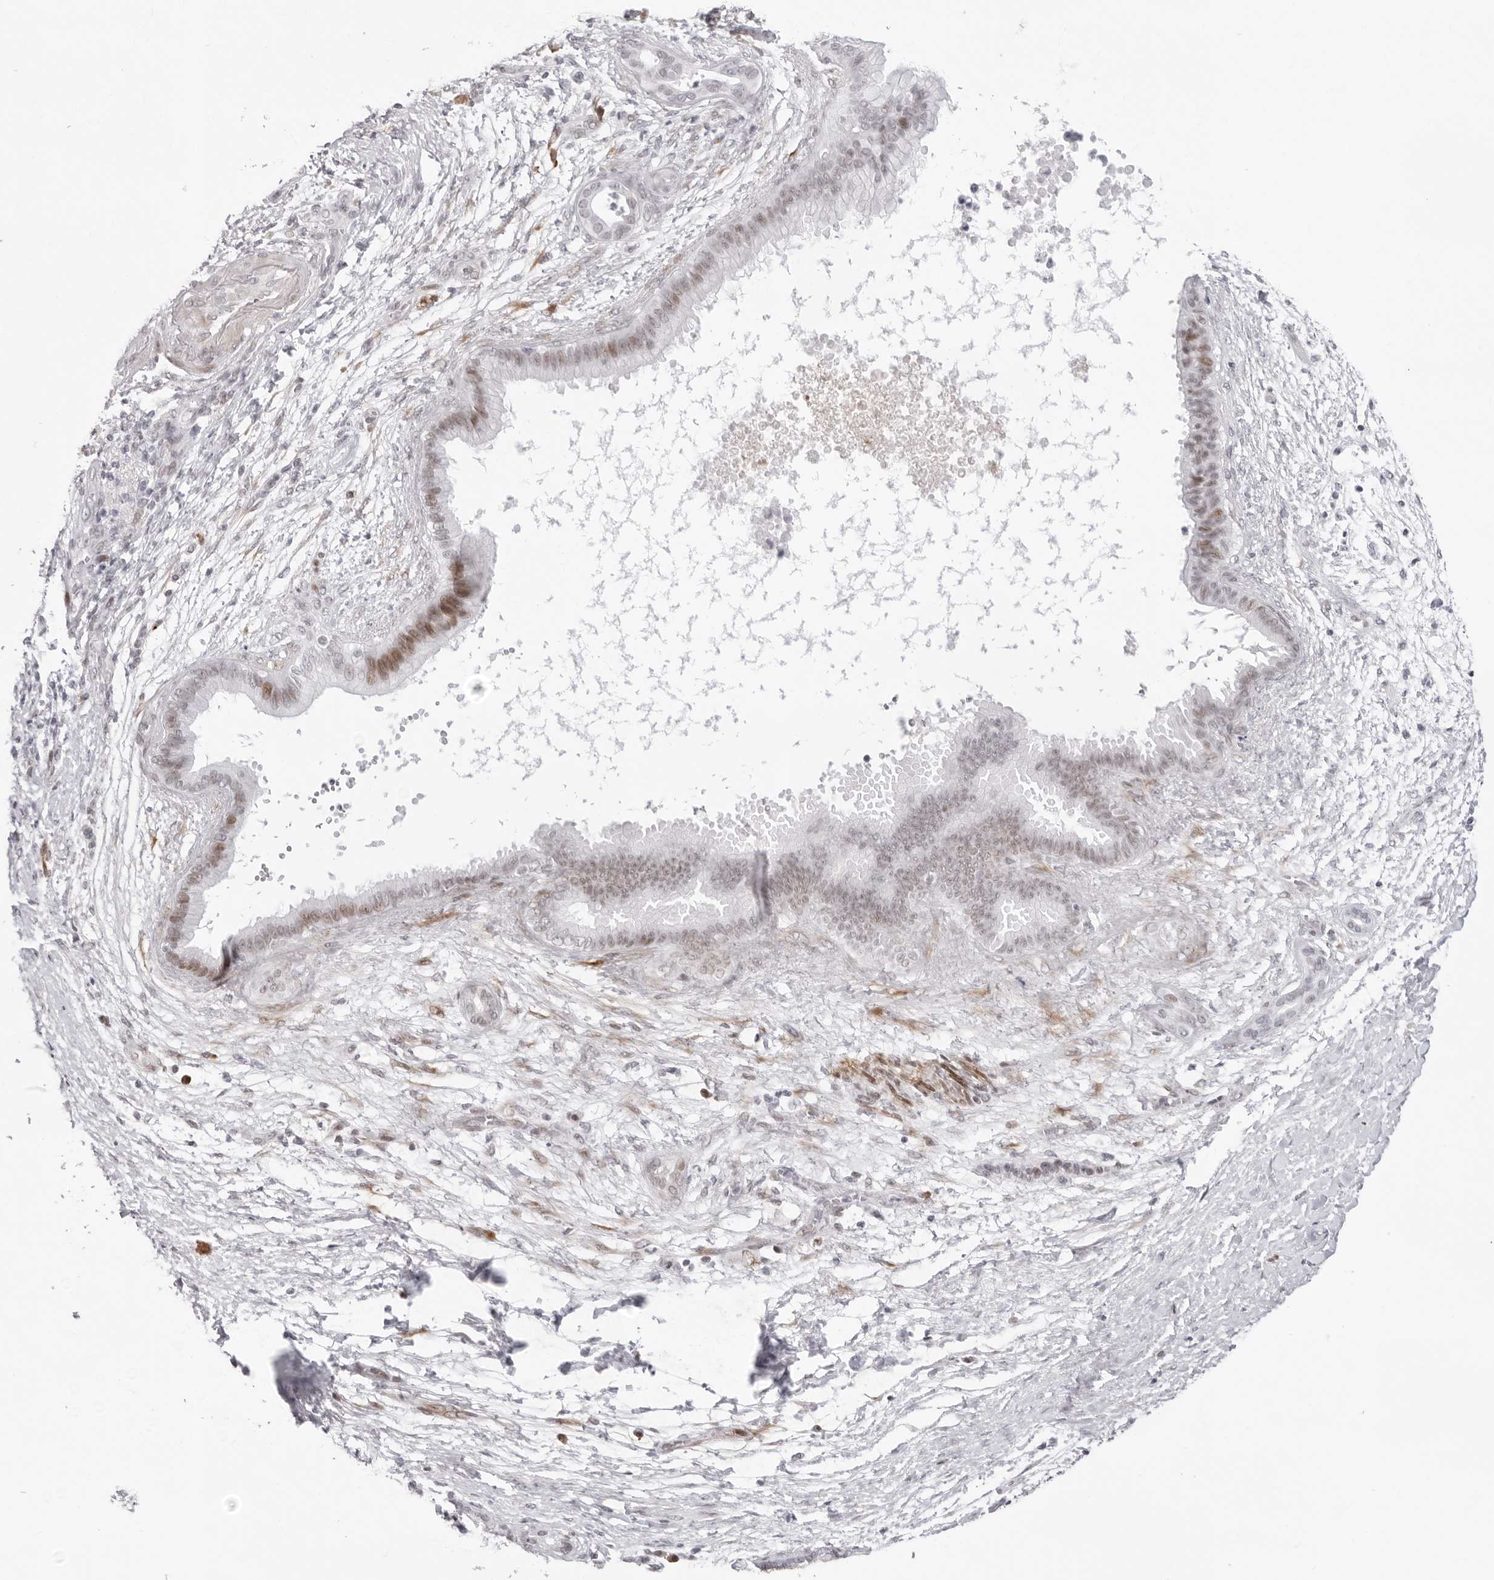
{"staining": {"intensity": "moderate", "quantity": "<25%", "location": "nuclear"}, "tissue": "pancreatic cancer", "cell_type": "Tumor cells", "image_type": "cancer", "snomed": [{"axis": "morphology", "description": "Adenocarcinoma, NOS"}, {"axis": "topography", "description": "Pancreas"}], "caption": "Approximately <25% of tumor cells in human pancreatic cancer show moderate nuclear protein expression as visualized by brown immunohistochemical staining.", "gene": "NTPCR", "patient": {"sex": "male", "age": 59}}